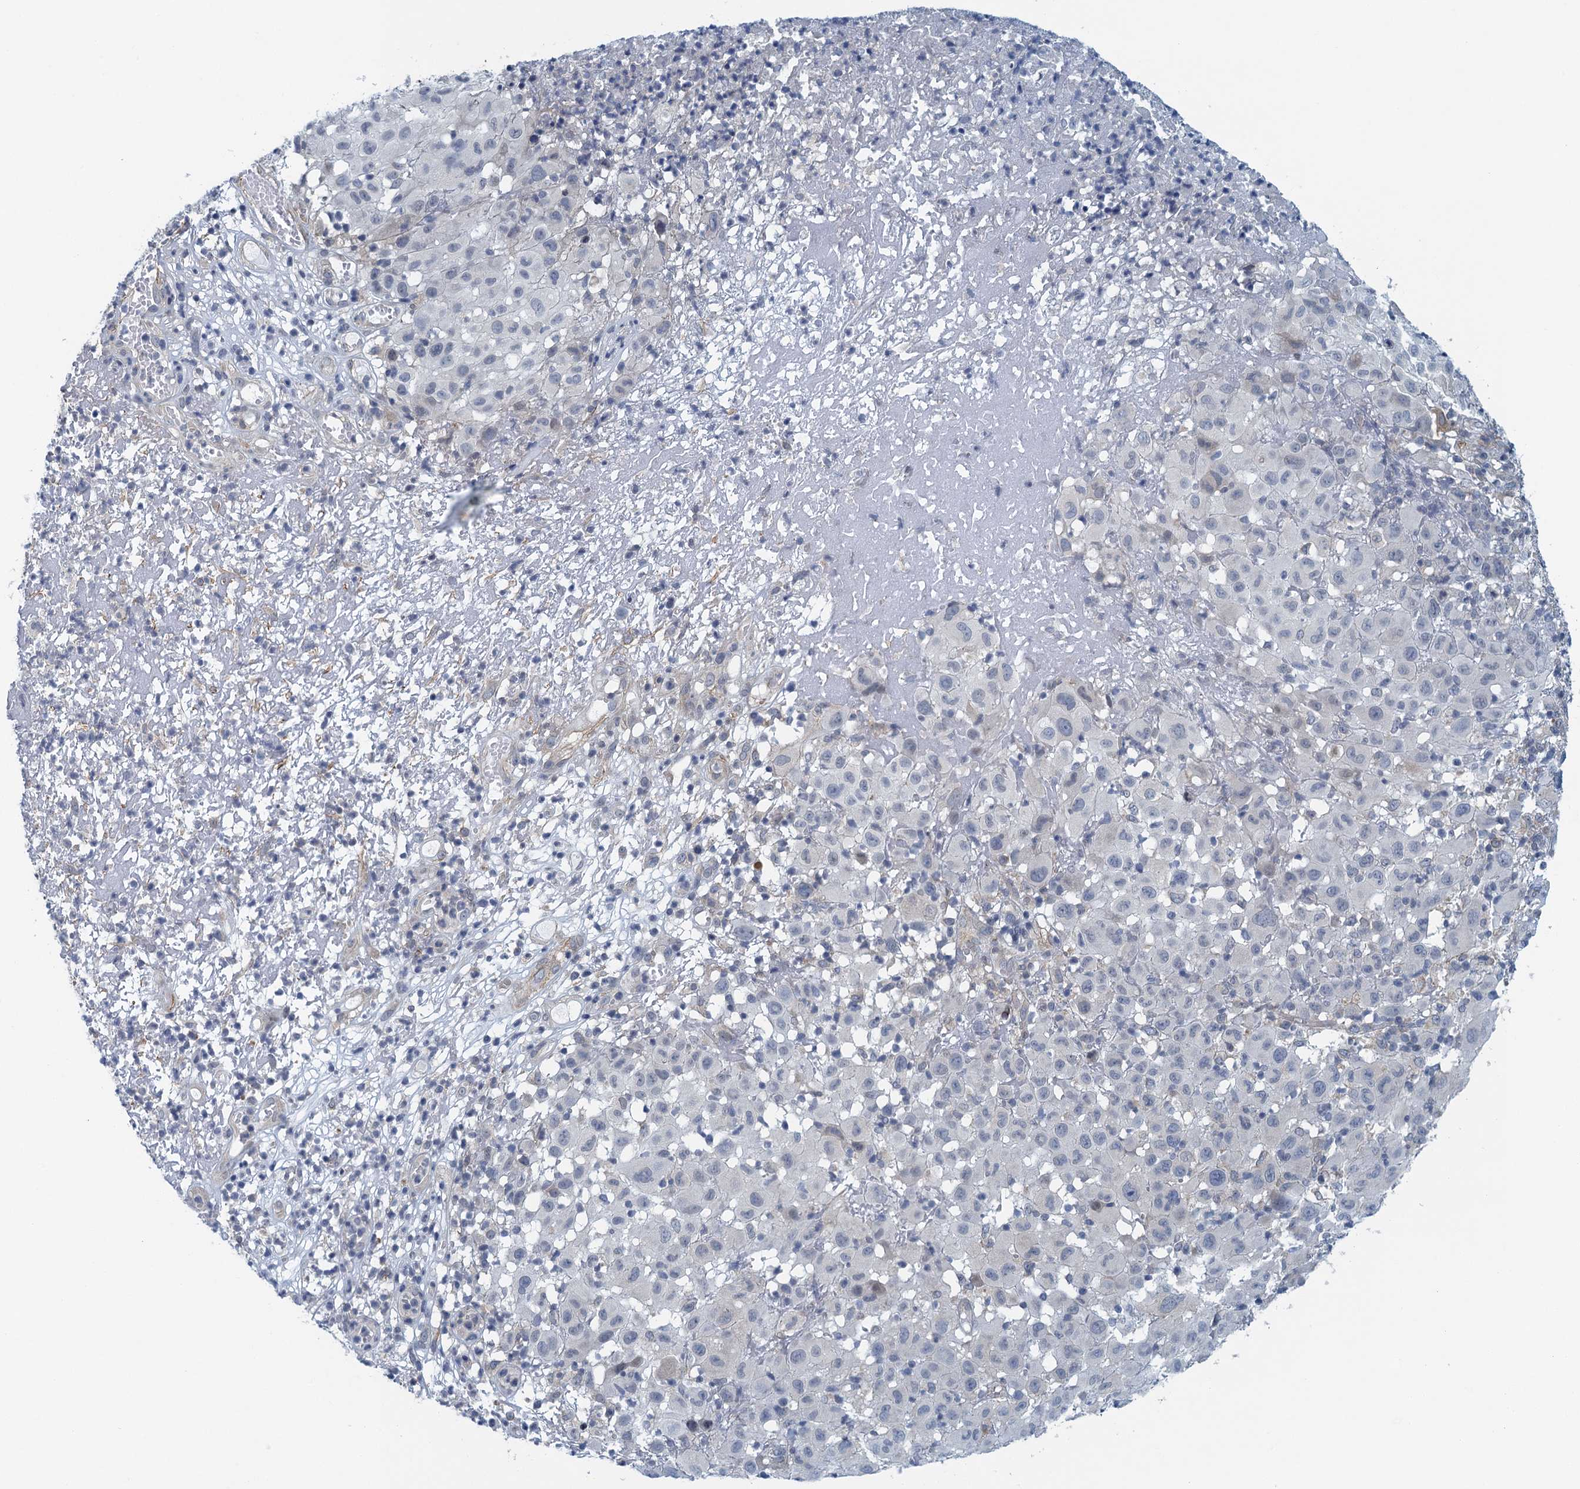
{"staining": {"intensity": "negative", "quantity": "none", "location": "none"}, "tissue": "melanoma", "cell_type": "Tumor cells", "image_type": "cancer", "snomed": [{"axis": "morphology", "description": "Malignant melanoma, NOS"}, {"axis": "topography", "description": "Skin"}], "caption": "The image shows no significant positivity in tumor cells of malignant melanoma.", "gene": "ALG2", "patient": {"sex": "male", "age": 73}}